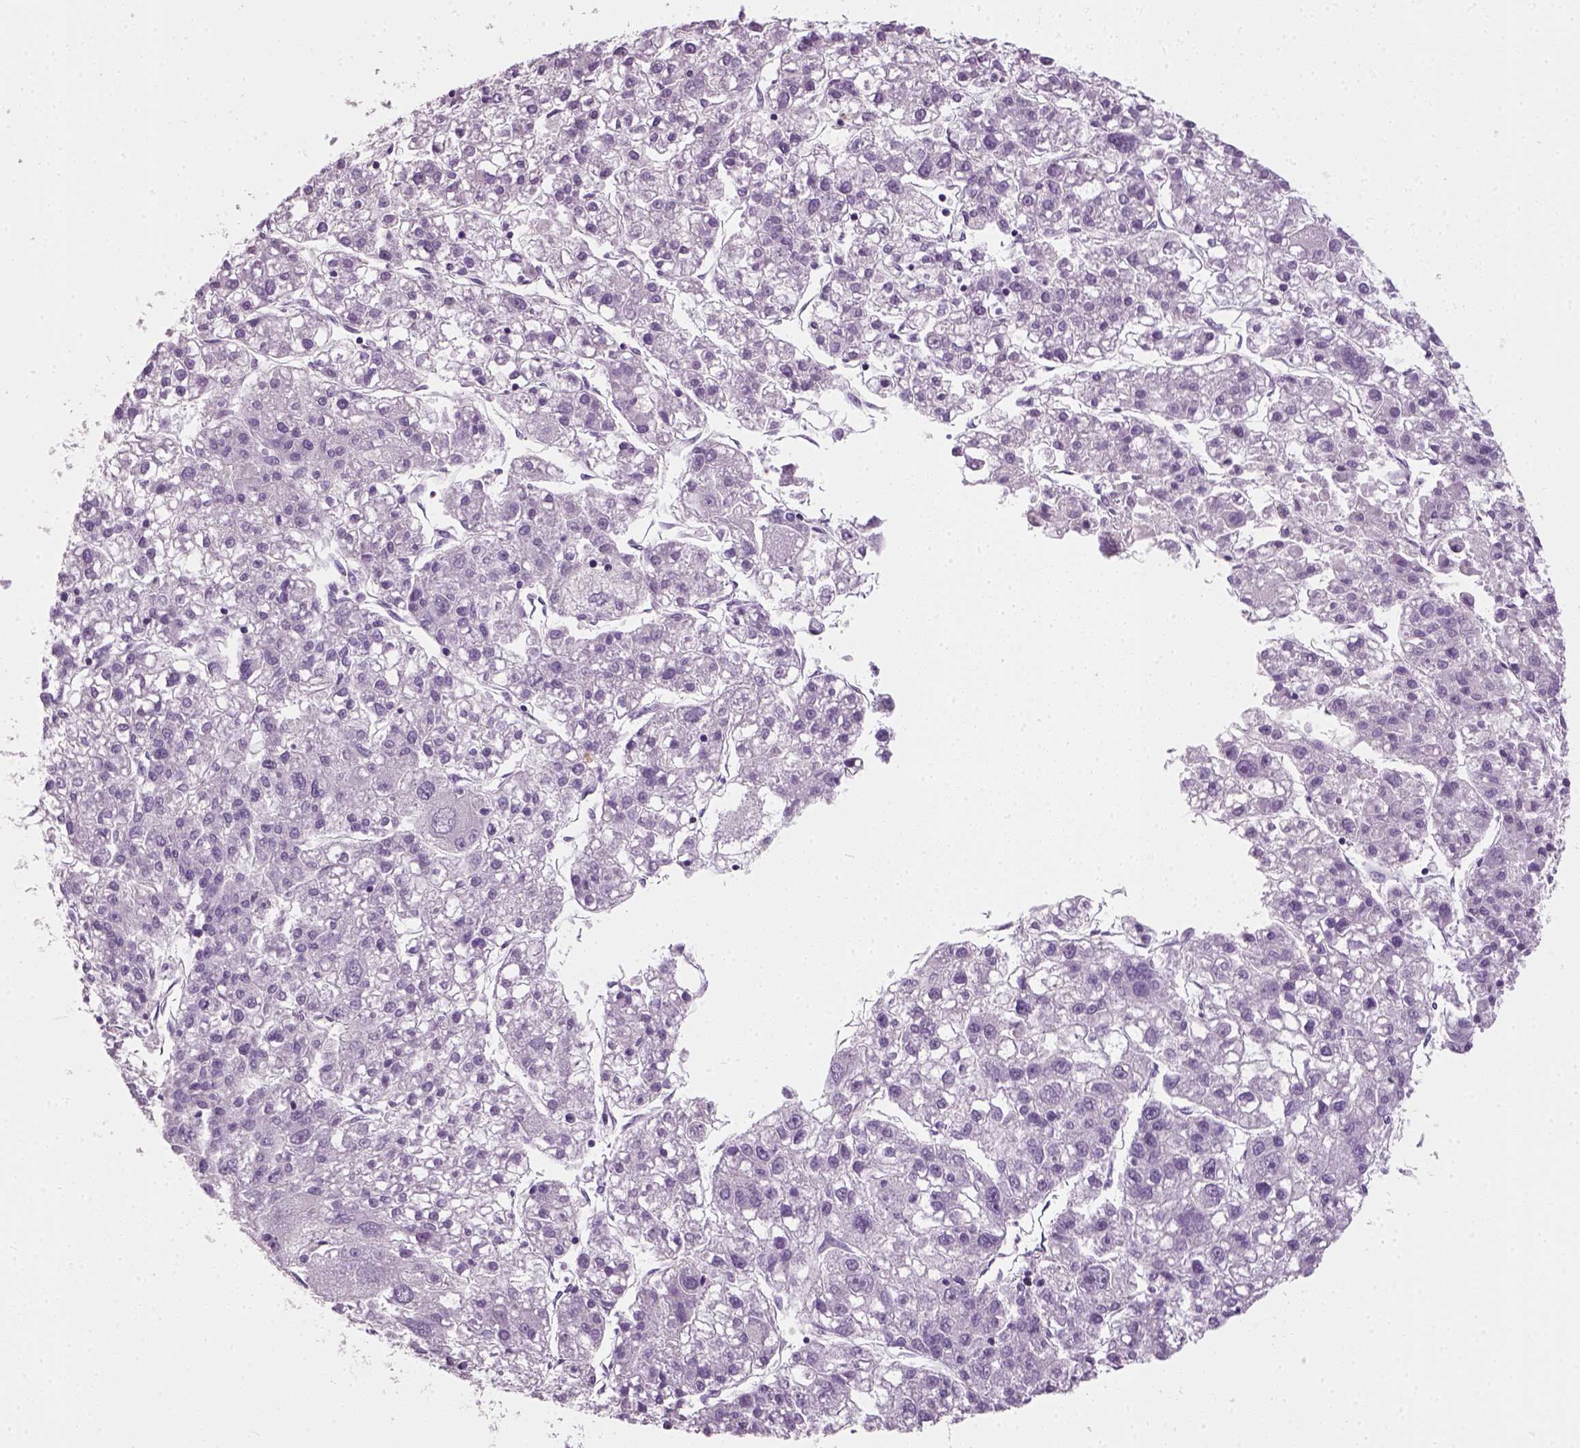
{"staining": {"intensity": "negative", "quantity": "none", "location": "none"}, "tissue": "liver cancer", "cell_type": "Tumor cells", "image_type": "cancer", "snomed": [{"axis": "morphology", "description": "Carcinoma, Hepatocellular, NOS"}, {"axis": "topography", "description": "Liver"}], "caption": "Image shows no significant protein expression in tumor cells of hepatocellular carcinoma (liver).", "gene": "ELOVL3", "patient": {"sex": "male", "age": 56}}